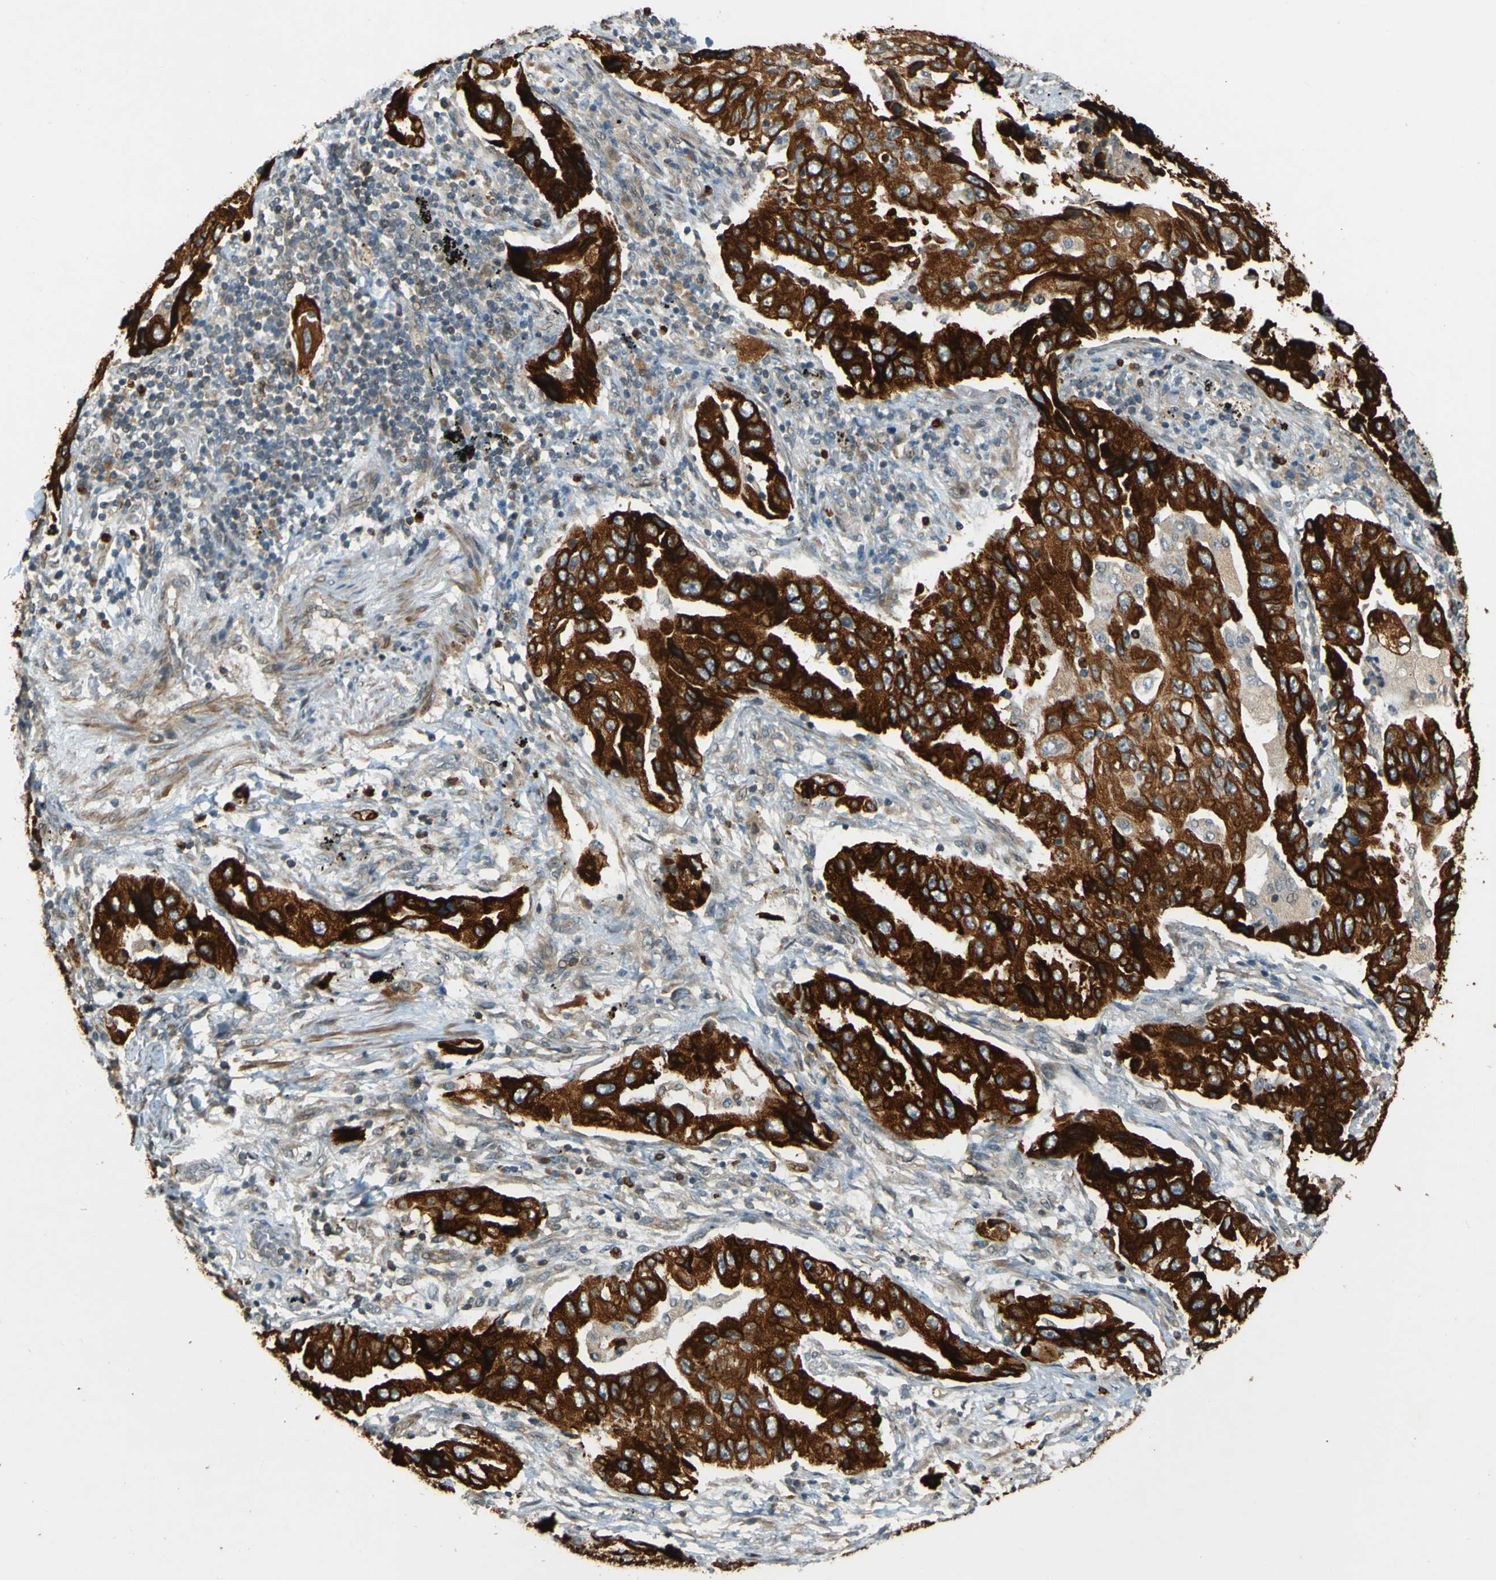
{"staining": {"intensity": "strong", "quantity": ">75%", "location": "cytoplasmic/membranous"}, "tissue": "lung cancer", "cell_type": "Tumor cells", "image_type": "cancer", "snomed": [{"axis": "morphology", "description": "Adenocarcinoma, NOS"}, {"axis": "topography", "description": "Lung"}], "caption": "There is high levels of strong cytoplasmic/membranous expression in tumor cells of adenocarcinoma (lung), as demonstrated by immunohistochemical staining (brown color).", "gene": "LPCAT1", "patient": {"sex": "female", "age": 65}}